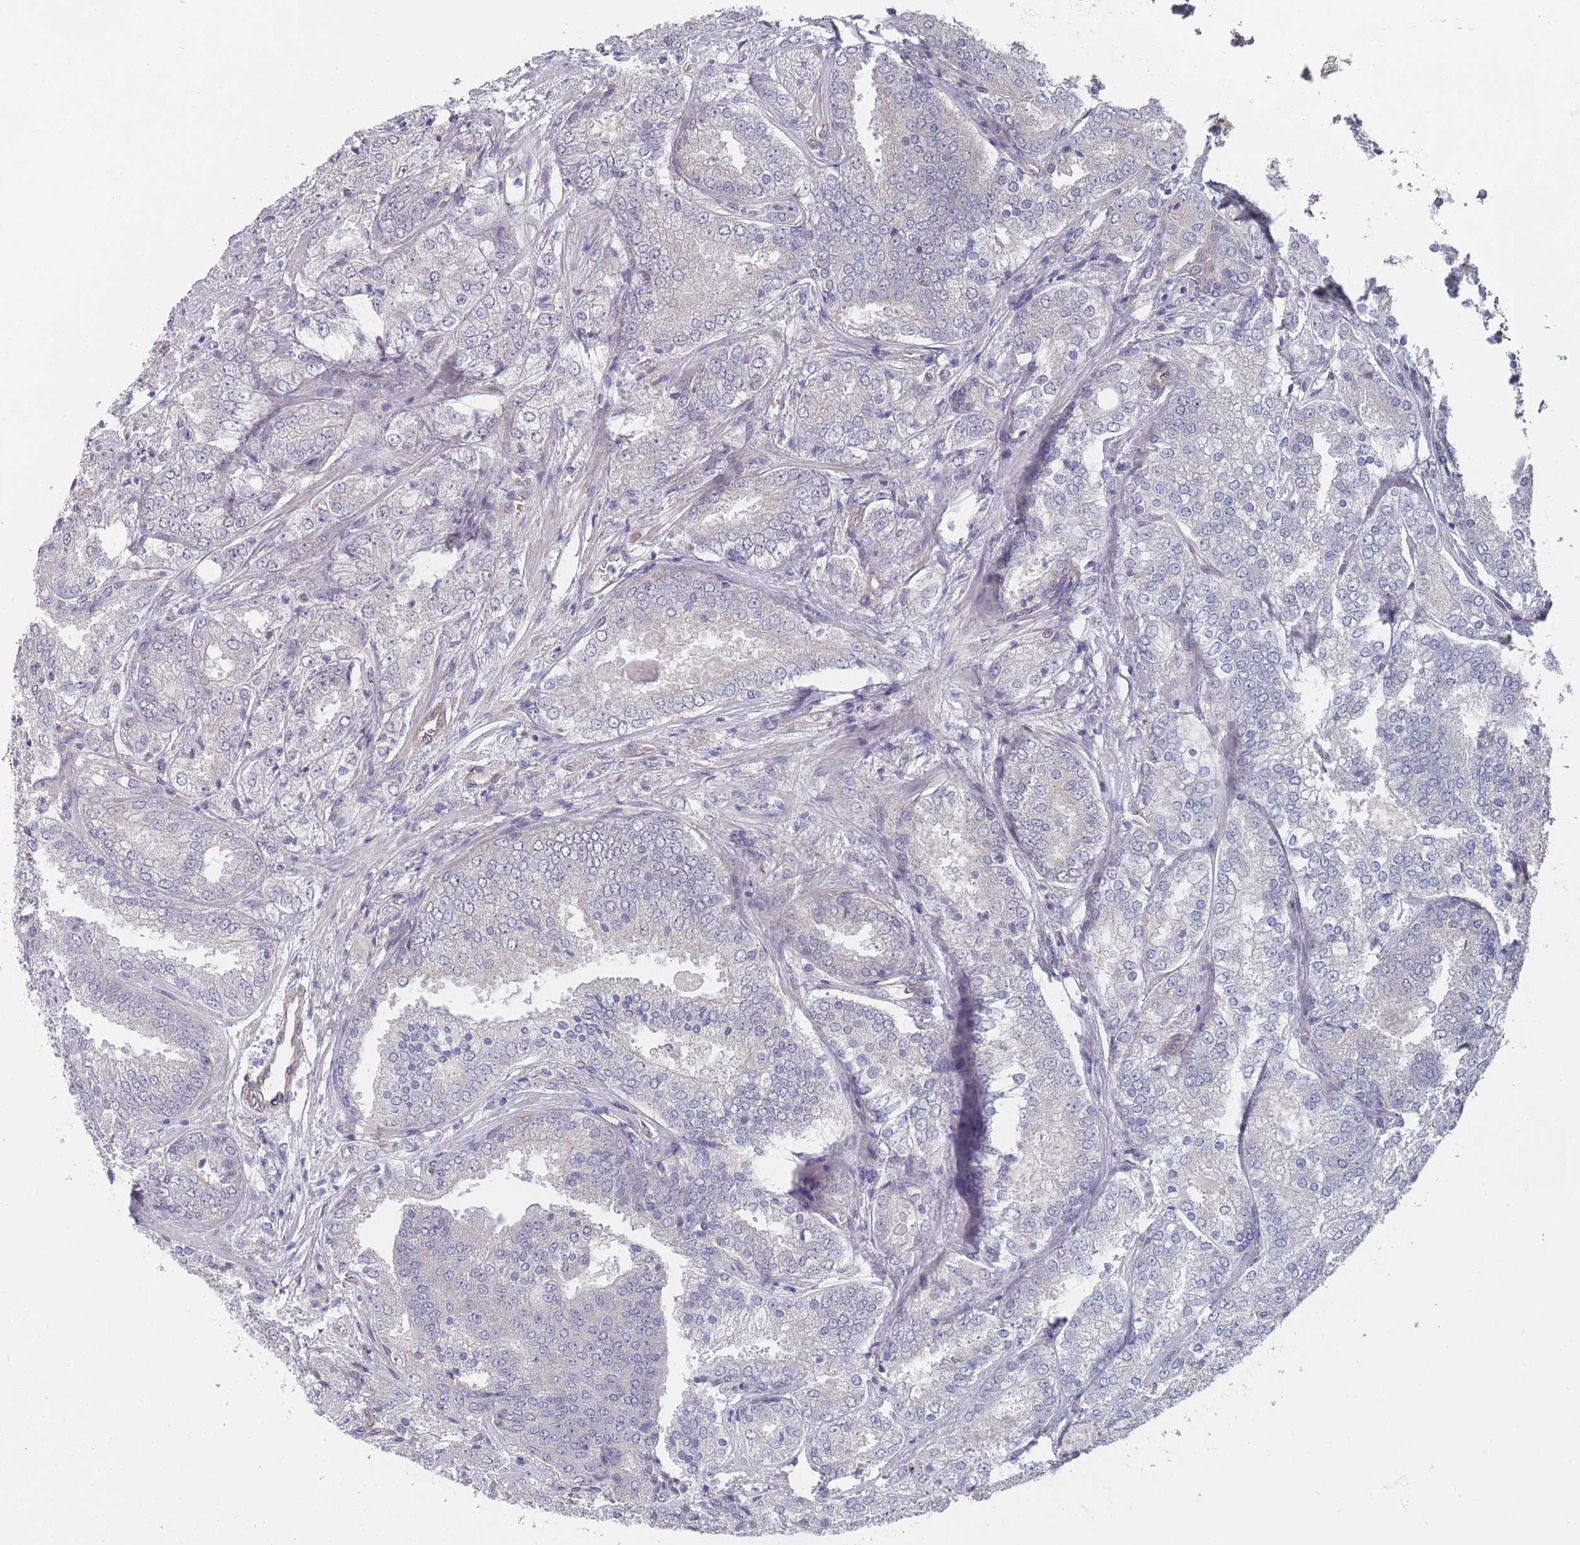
{"staining": {"intensity": "negative", "quantity": "none", "location": "none"}, "tissue": "prostate cancer", "cell_type": "Tumor cells", "image_type": "cancer", "snomed": [{"axis": "morphology", "description": "Adenocarcinoma, High grade"}, {"axis": "topography", "description": "Prostate"}], "caption": "Prostate cancer was stained to show a protein in brown. There is no significant positivity in tumor cells.", "gene": "SLC1A6", "patient": {"sex": "male", "age": 63}}